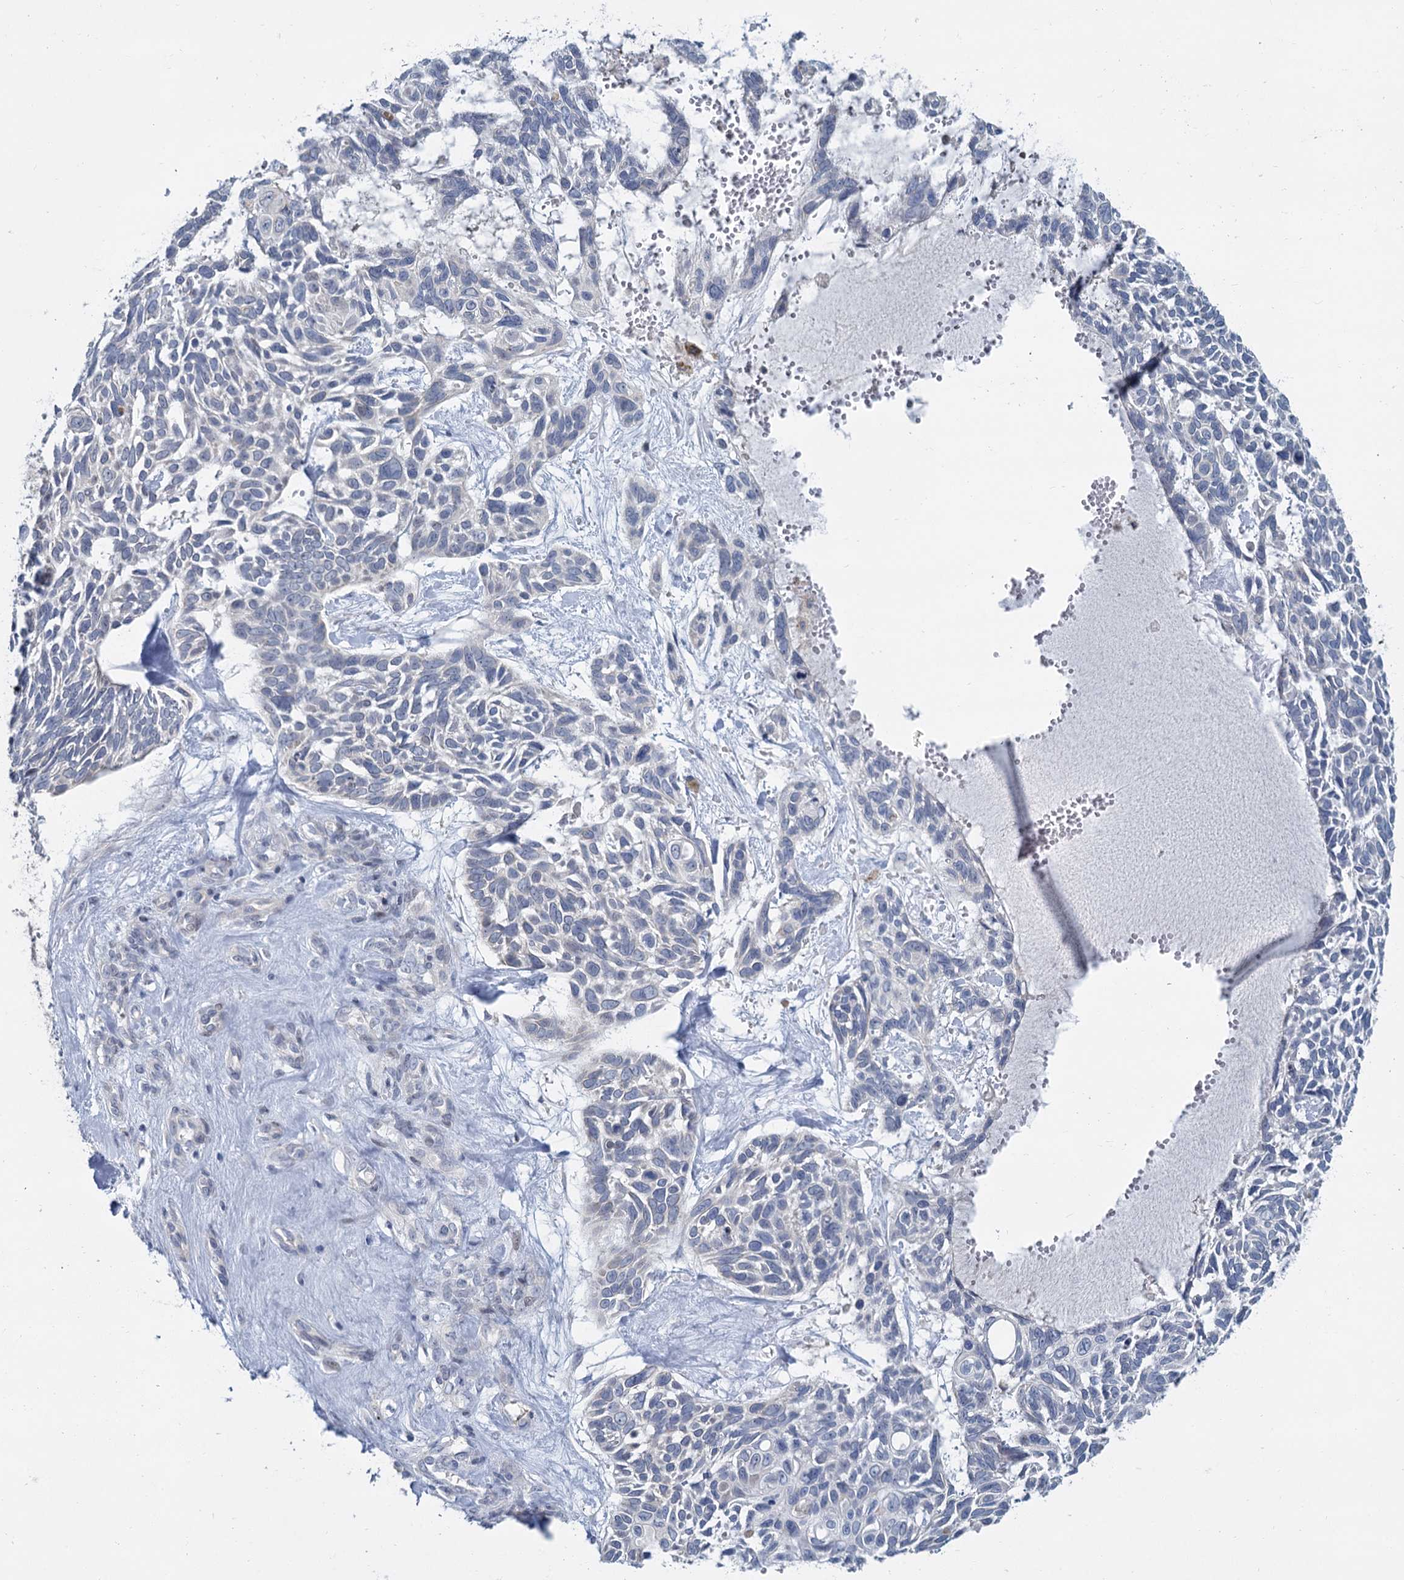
{"staining": {"intensity": "negative", "quantity": "none", "location": "none"}, "tissue": "skin cancer", "cell_type": "Tumor cells", "image_type": "cancer", "snomed": [{"axis": "morphology", "description": "Basal cell carcinoma"}, {"axis": "topography", "description": "Skin"}], "caption": "This micrograph is of skin cancer stained with immunohistochemistry (IHC) to label a protein in brown with the nuclei are counter-stained blue. There is no staining in tumor cells.", "gene": "ACRBP", "patient": {"sex": "male", "age": 88}}